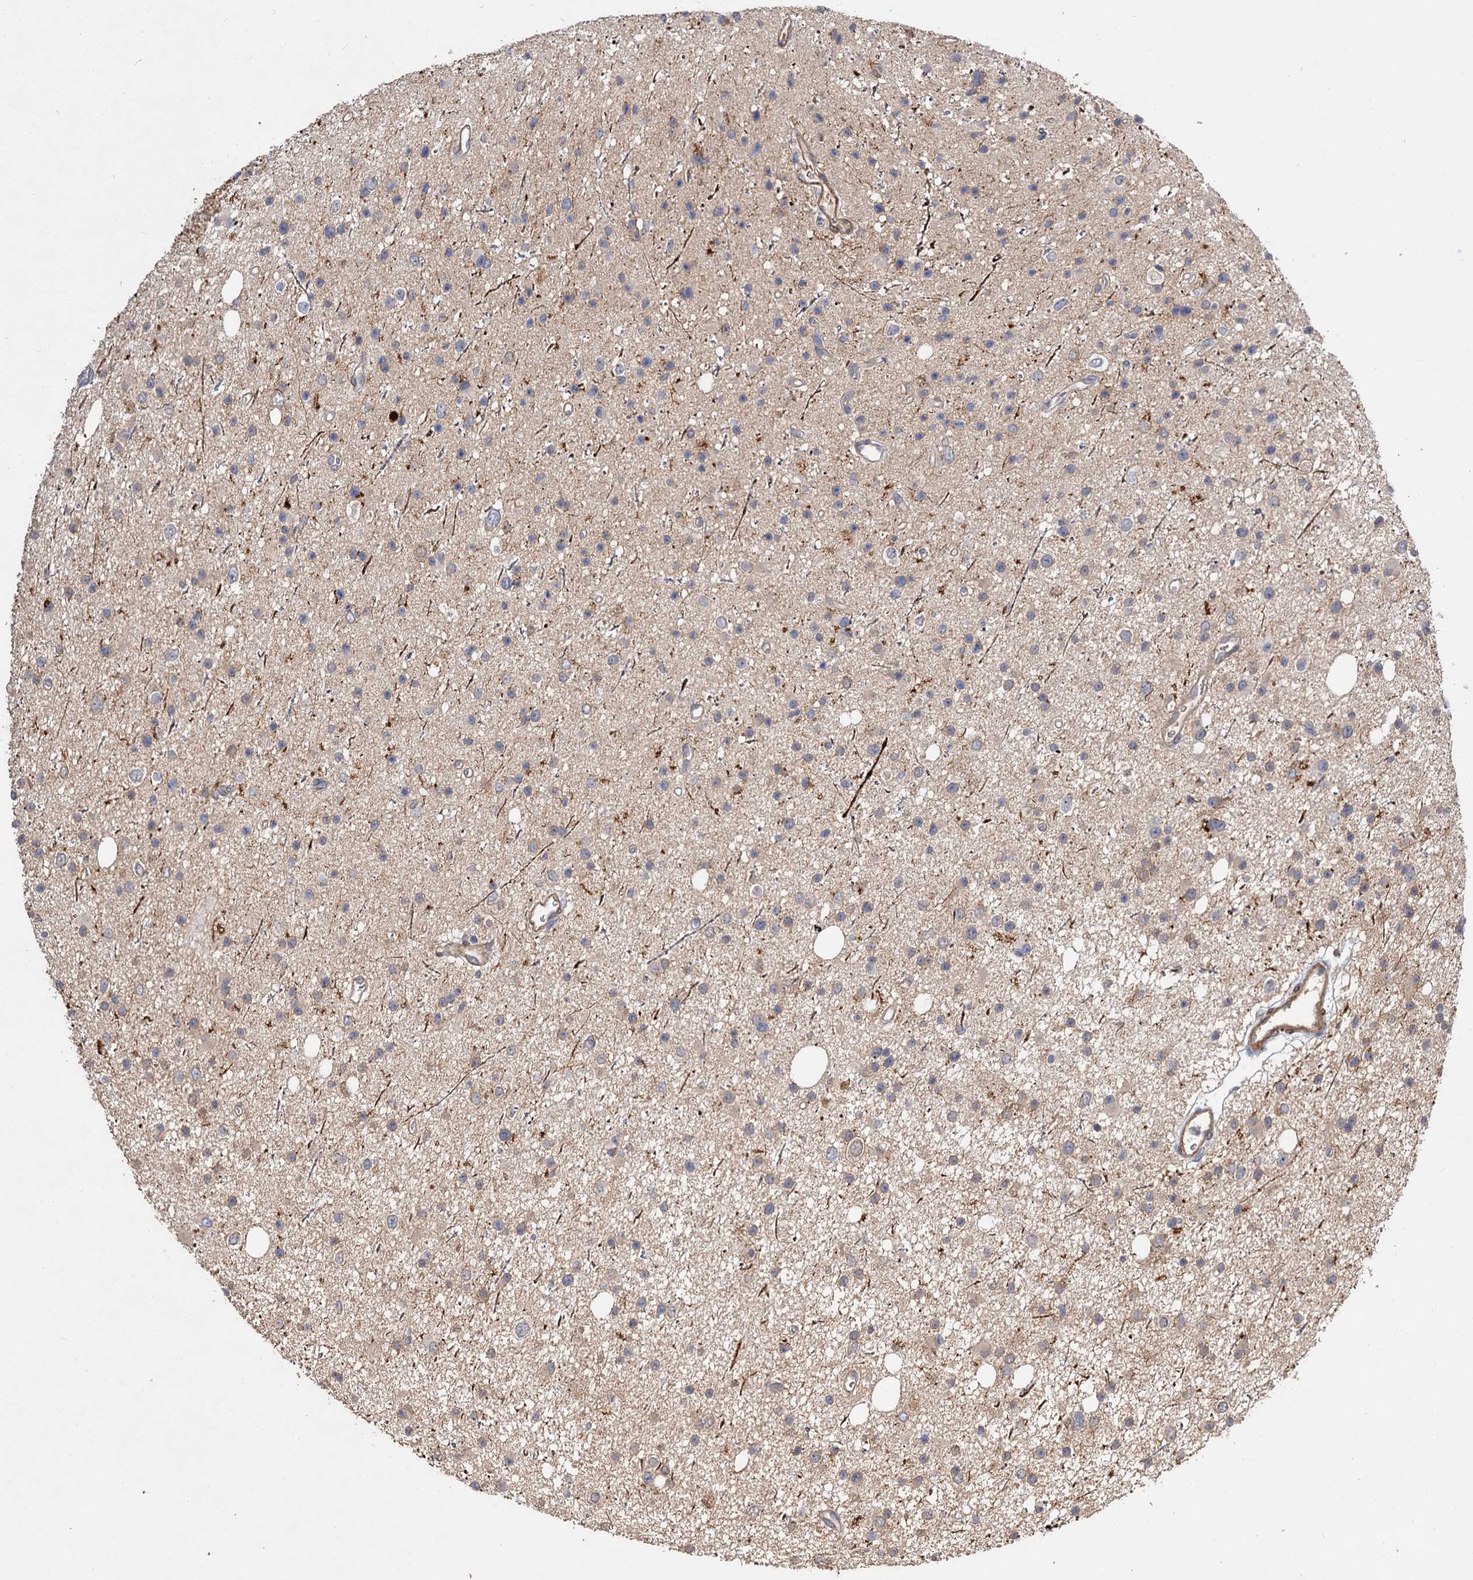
{"staining": {"intensity": "weak", "quantity": "25%-75%", "location": "cytoplasmic/membranous"}, "tissue": "glioma", "cell_type": "Tumor cells", "image_type": "cancer", "snomed": [{"axis": "morphology", "description": "Glioma, malignant, Low grade"}, {"axis": "topography", "description": "Cerebral cortex"}], "caption": "This photomicrograph demonstrates immunohistochemistry (IHC) staining of human glioma, with low weak cytoplasmic/membranous staining in approximately 25%-75% of tumor cells.", "gene": "FBXW8", "patient": {"sex": "female", "age": 39}}